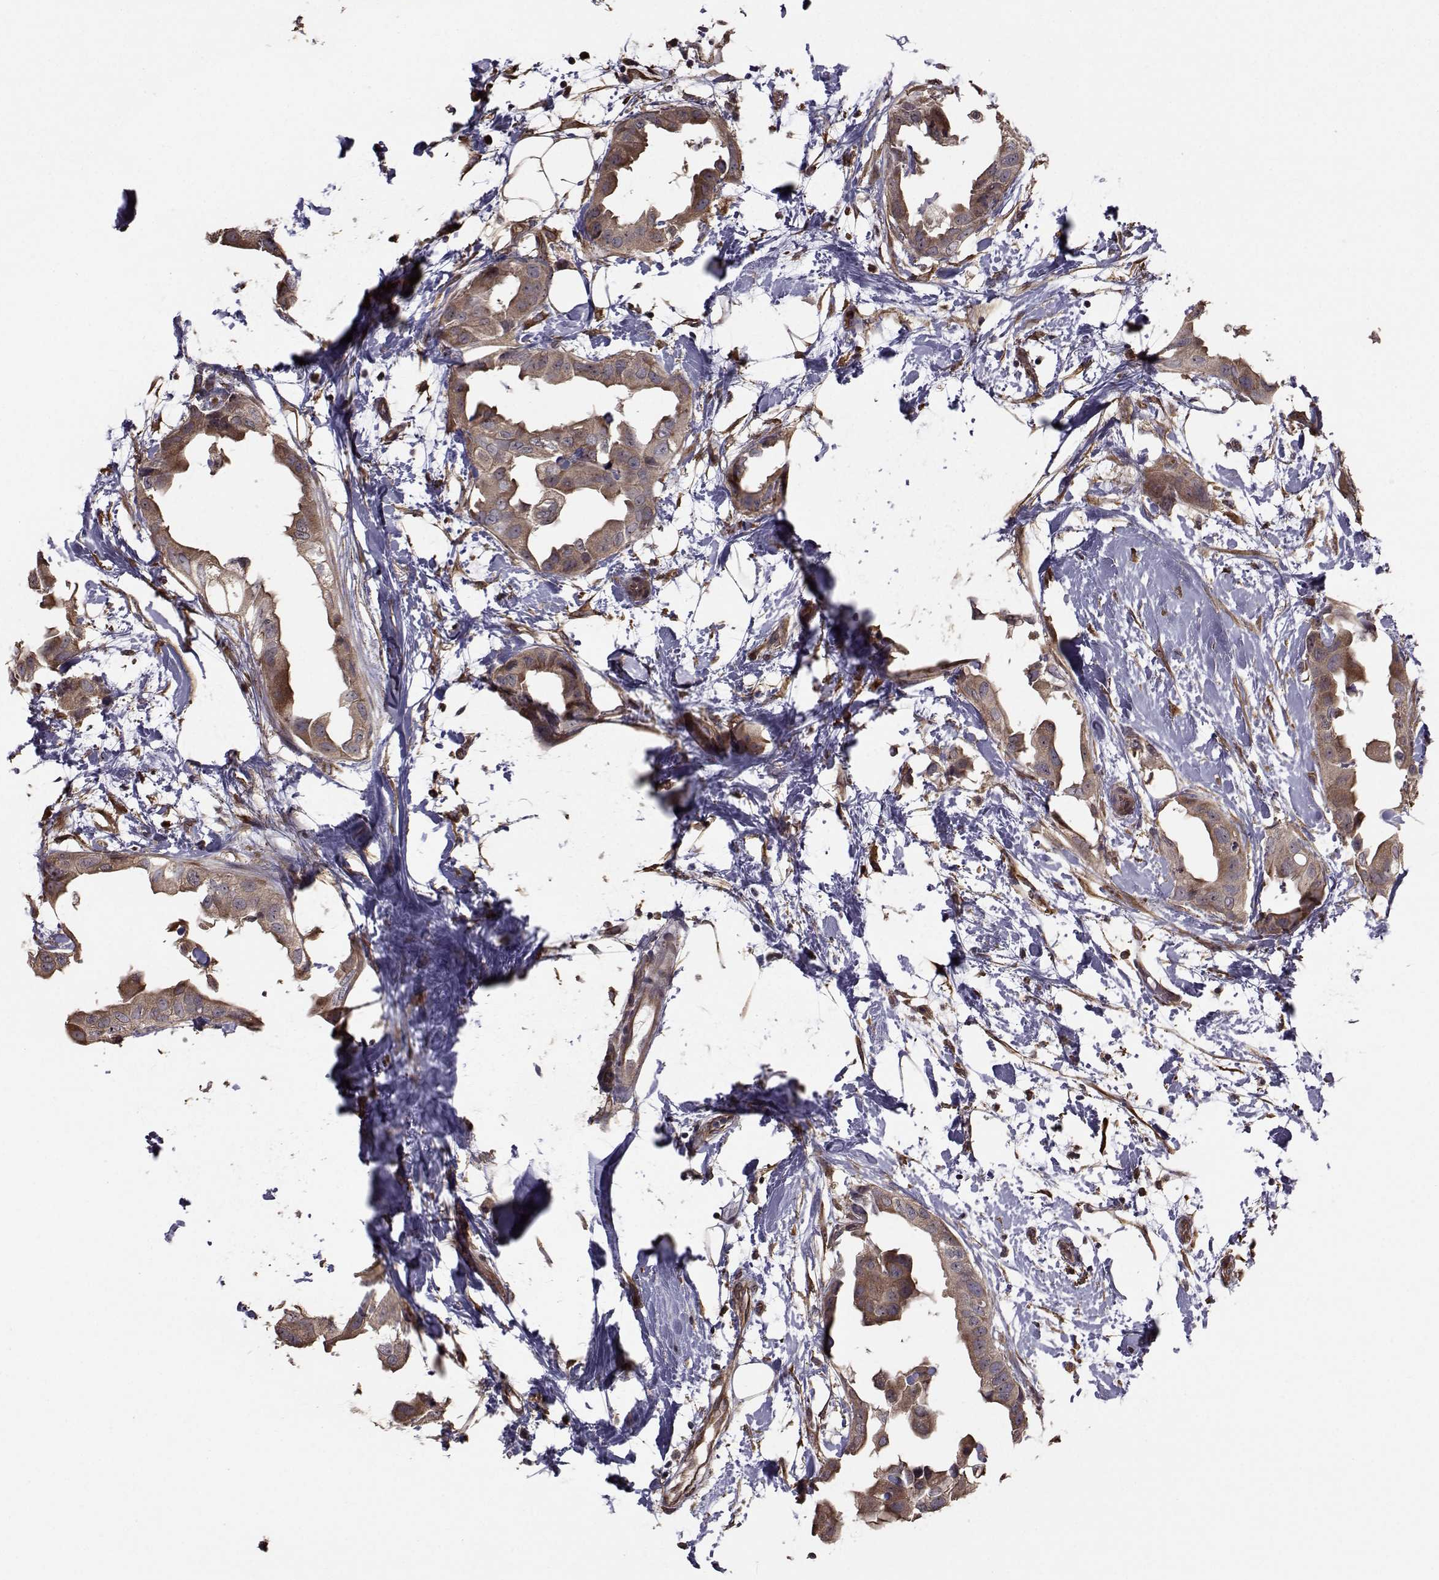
{"staining": {"intensity": "moderate", "quantity": ">75%", "location": "cytoplasmic/membranous"}, "tissue": "breast cancer", "cell_type": "Tumor cells", "image_type": "cancer", "snomed": [{"axis": "morphology", "description": "Normal tissue, NOS"}, {"axis": "morphology", "description": "Duct carcinoma"}, {"axis": "topography", "description": "Breast"}], "caption": "Immunohistochemical staining of human invasive ductal carcinoma (breast) displays medium levels of moderate cytoplasmic/membranous expression in about >75% of tumor cells.", "gene": "TRIP10", "patient": {"sex": "female", "age": 40}}